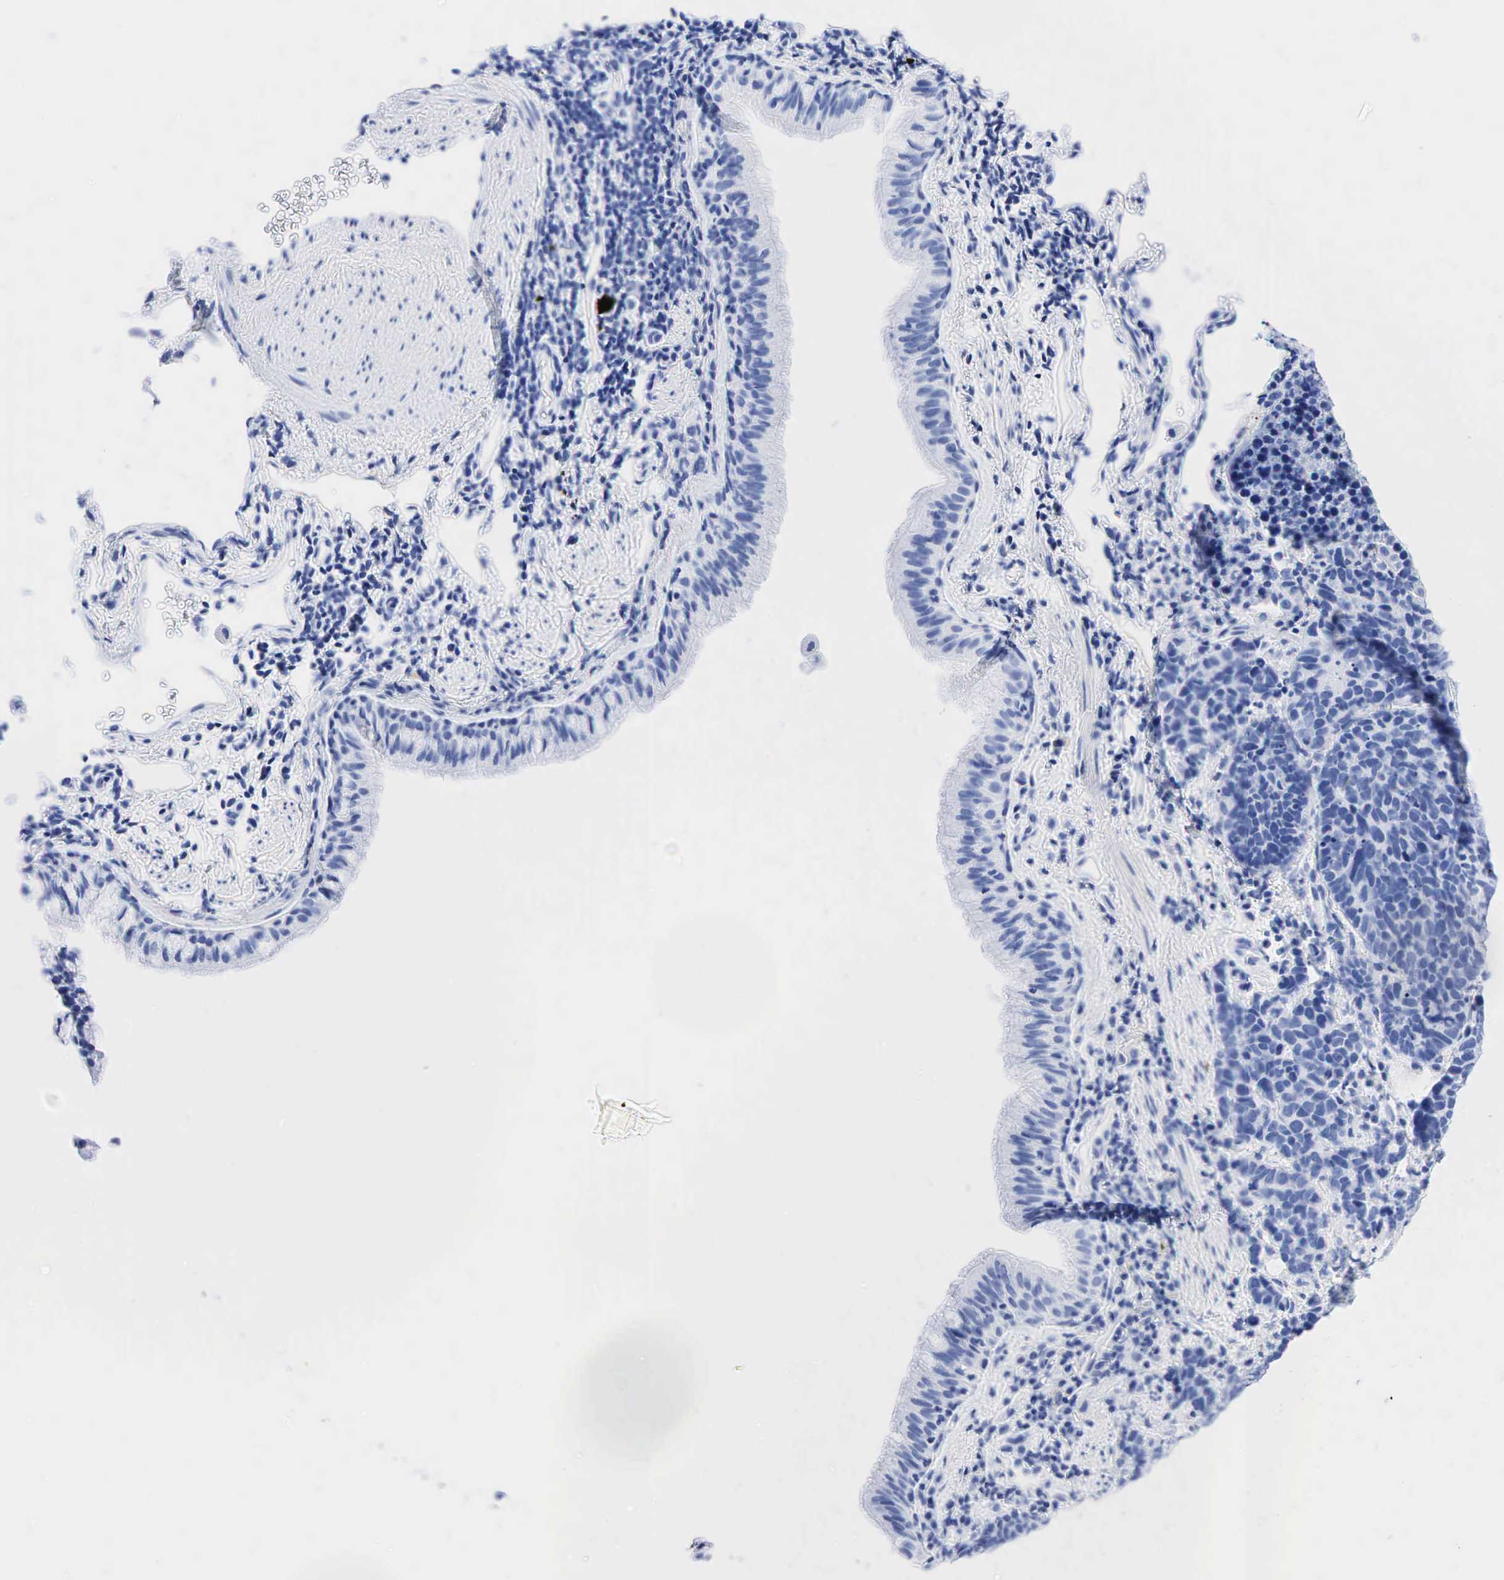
{"staining": {"intensity": "negative", "quantity": "none", "location": "none"}, "tissue": "lung cancer", "cell_type": "Tumor cells", "image_type": "cancer", "snomed": [{"axis": "morphology", "description": "Neoplasm, malignant, NOS"}, {"axis": "topography", "description": "Lung"}], "caption": "A high-resolution histopathology image shows IHC staining of lung neoplasm (malignant), which displays no significant positivity in tumor cells.", "gene": "INHA", "patient": {"sex": "female", "age": 75}}